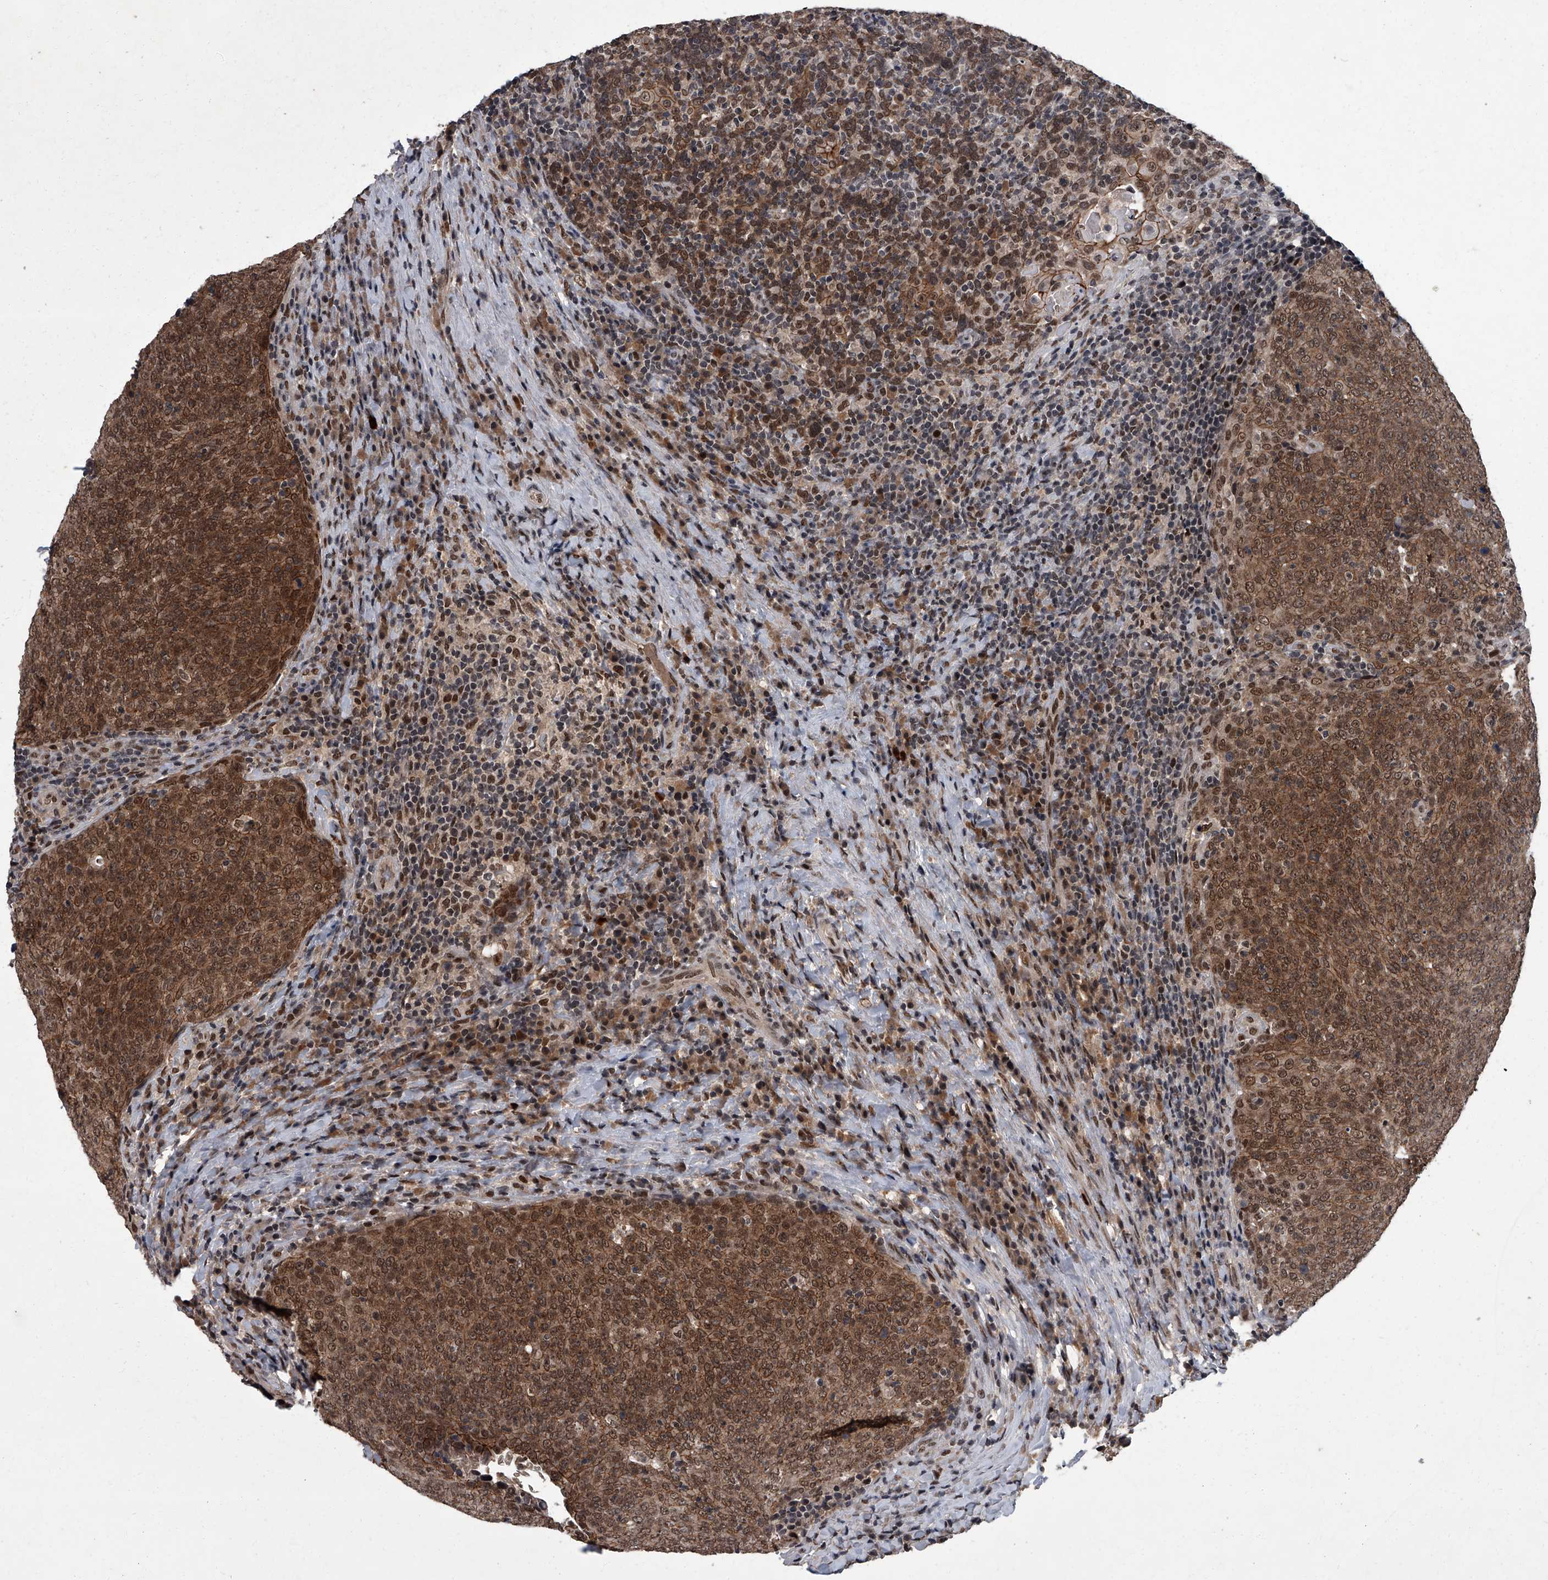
{"staining": {"intensity": "moderate", "quantity": ">75%", "location": "cytoplasmic/membranous,nuclear"}, "tissue": "head and neck cancer", "cell_type": "Tumor cells", "image_type": "cancer", "snomed": [{"axis": "morphology", "description": "Squamous cell carcinoma, NOS"}, {"axis": "morphology", "description": "Squamous cell carcinoma, metastatic, NOS"}, {"axis": "topography", "description": "Lymph node"}, {"axis": "topography", "description": "Head-Neck"}], "caption": "Head and neck squamous cell carcinoma tissue displays moderate cytoplasmic/membranous and nuclear expression in about >75% of tumor cells, visualized by immunohistochemistry.", "gene": "ZNF518B", "patient": {"sex": "male", "age": 62}}